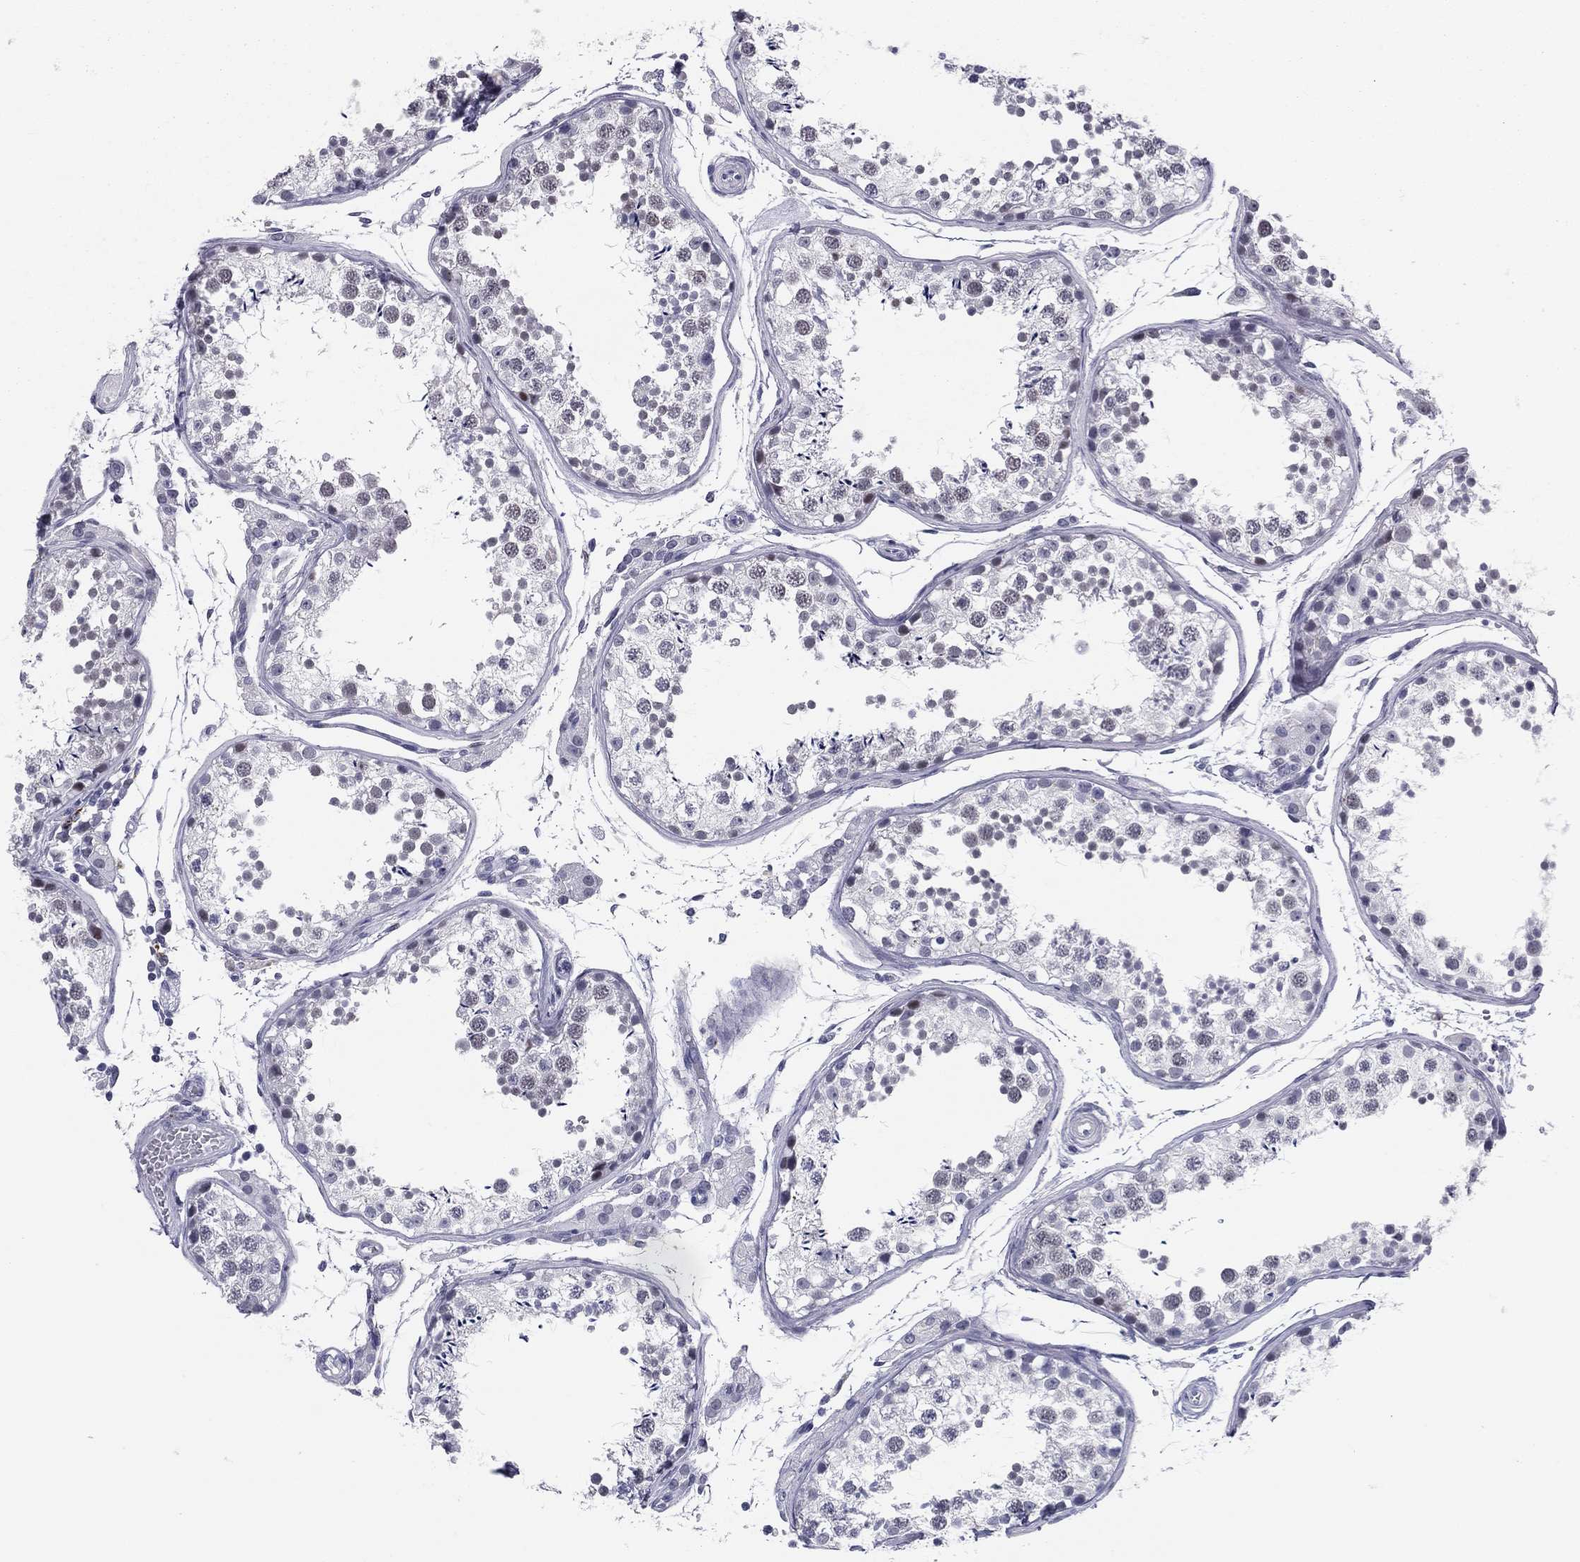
{"staining": {"intensity": "negative", "quantity": "none", "location": "none"}, "tissue": "testis", "cell_type": "Cells in seminiferous ducts", "image_type": "normal", "snomed": [{"axis": "morphology", "description": "Normal tissue, NOS"}, {"axis": "topography", "description": "Testis"}], "caption": "There is no significant staining in cells in seminiferous ducts of testis. (Brightfield microscopy of DAB IHC at high magnification).", "gene": "HLA", "patient": {"sex": "male", "age": 29}}